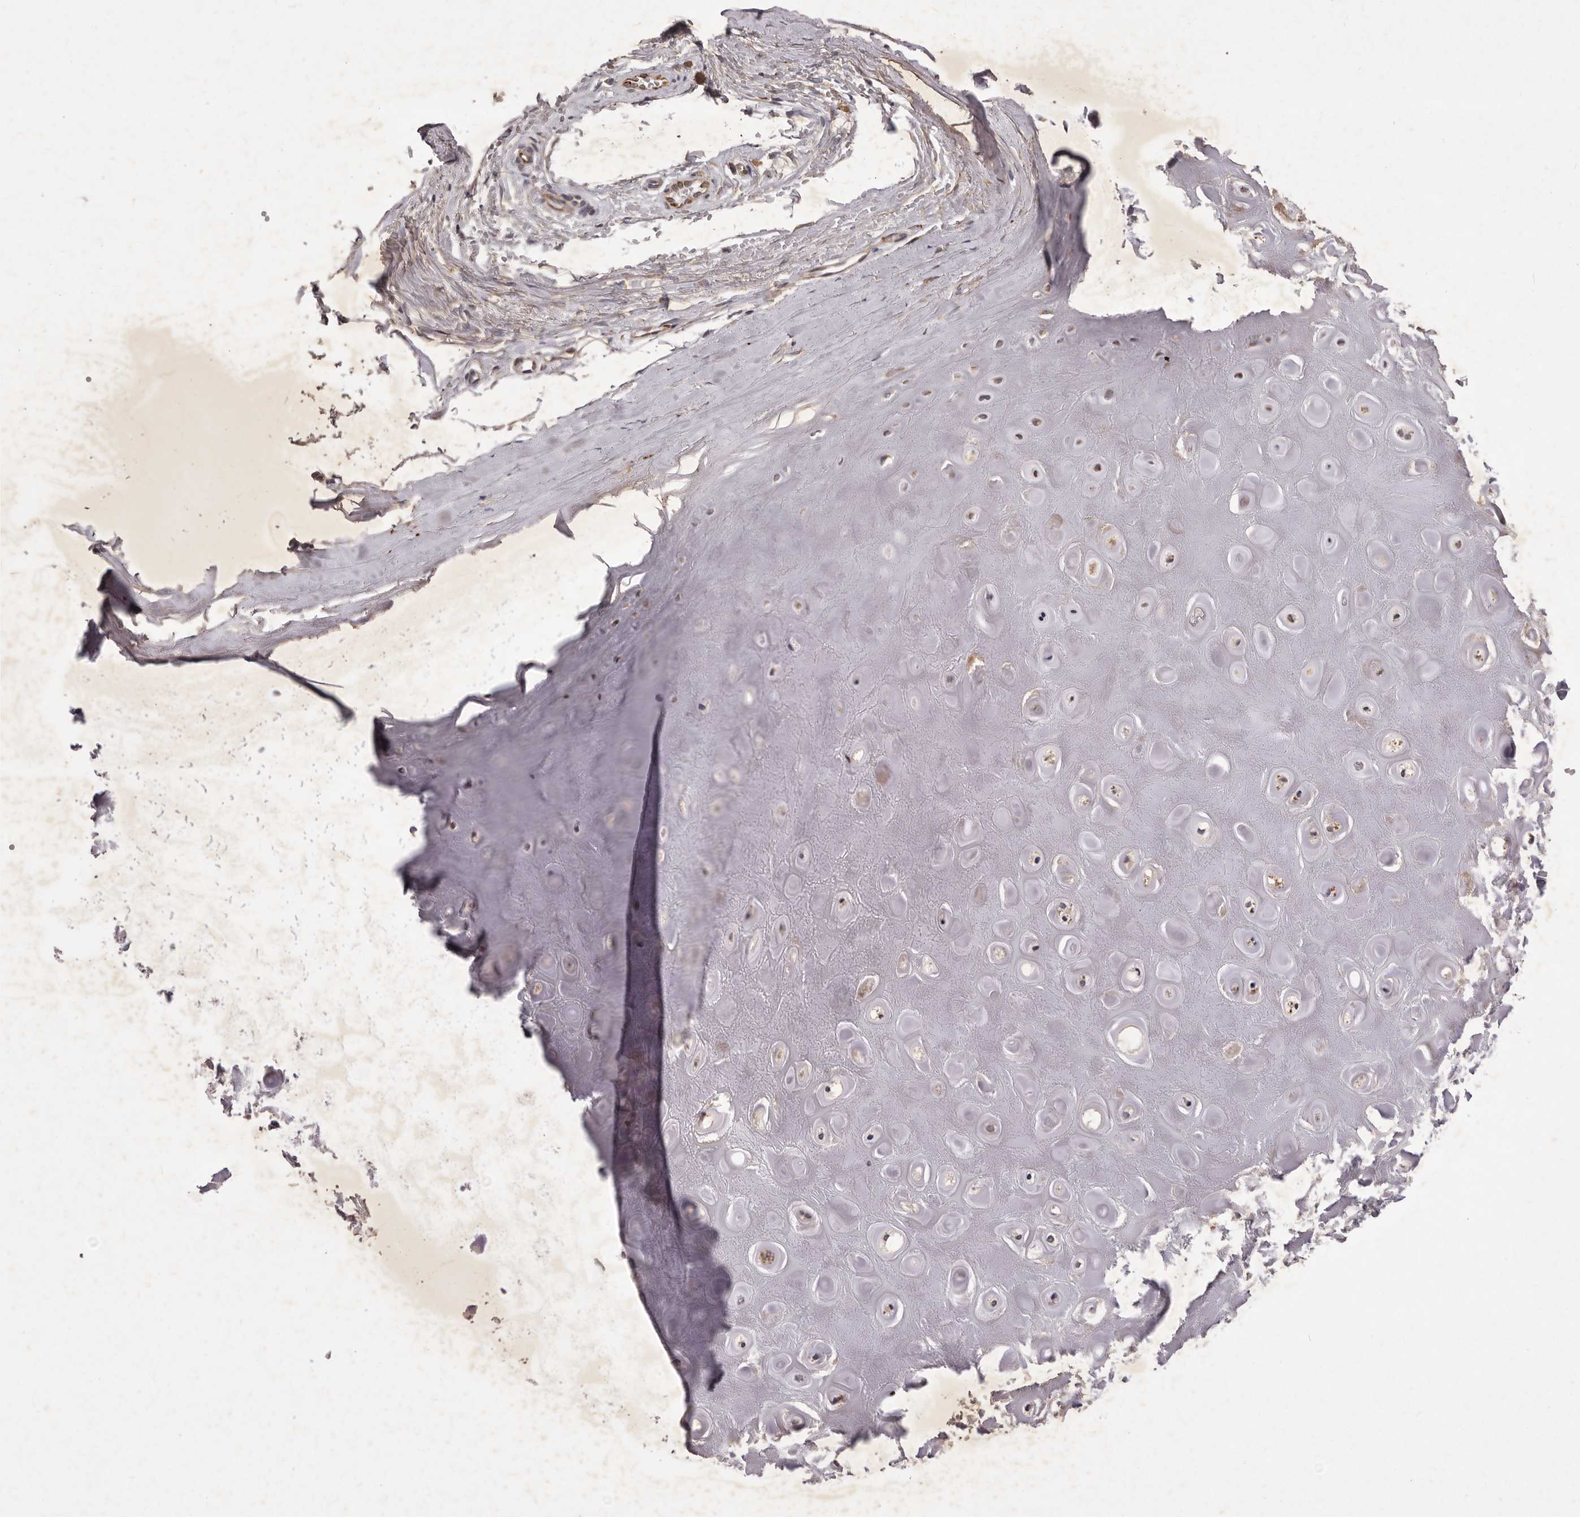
{"staining": {"intensity": "negative", "quantity": "none", "location": "none"}, "tissue": "adipose tissue", "cell_type": "Adipocytes", "image_type": "normal", "snomed": [{"axis": "morphology", "description": "Normal tissue, NOS"}, {"axis": "morphology", "description": "Basal cell carcinoma"}, {"axis": "topography", "description": "Skin"}], "caption": "Image shows no protein staining in adipocytes of unremarkable adipose tissue.", "gene": "PNRC1", "patient": {"sex": "female", "age": 89}}